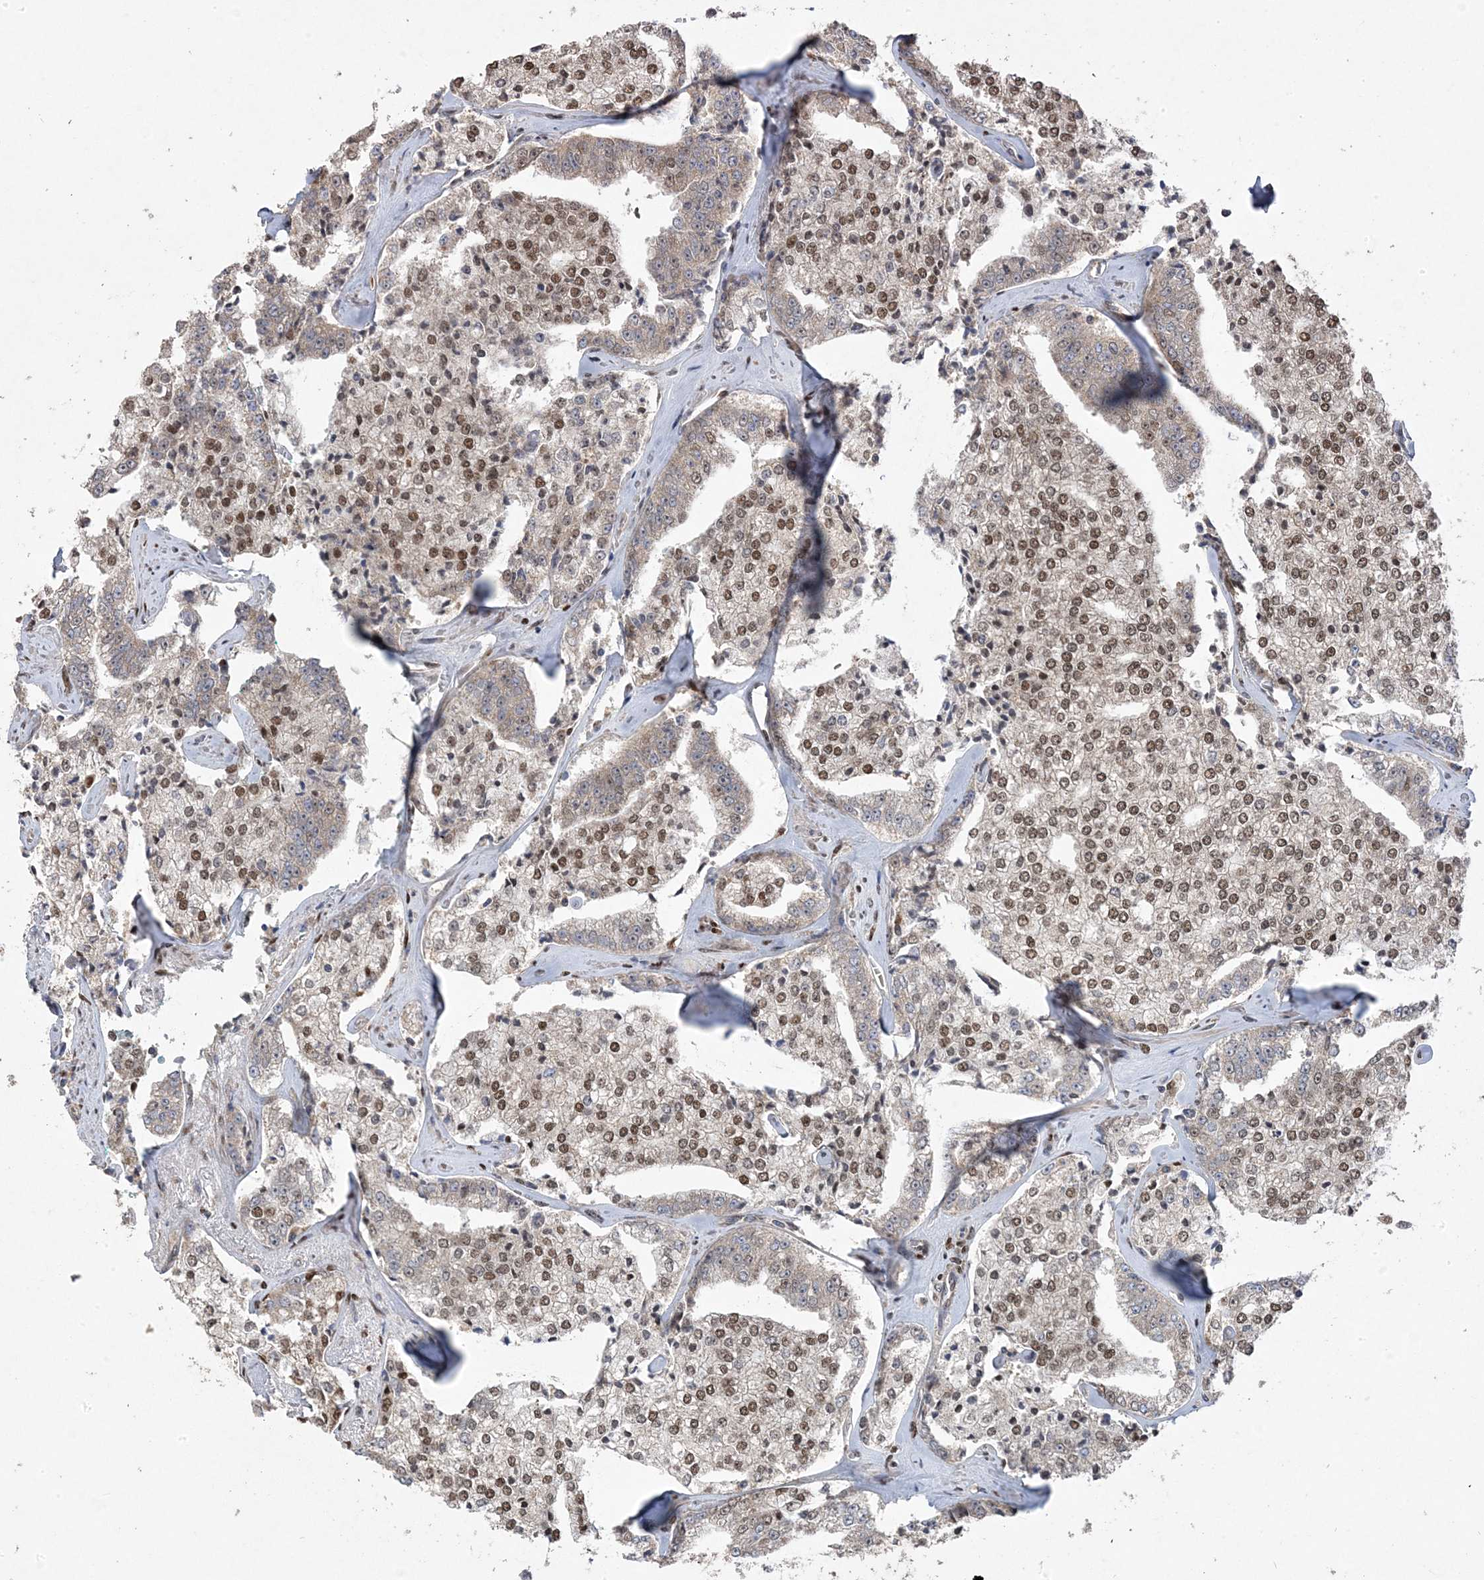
{"staining": {"intensity": "moderate", "quantity": ">75%", "location": "cytoplasmic/membranous,nuclear"}, "tissue": "prostate cancer", "cell_type": "Tumor cells", "image_type": "cancer", "snomed": [{"axis": "morphology", "description": "Adenocarcinoma, High grade"}, {"axis": "topography", "description": "Prostate"}], "caption": "Prostate high-grade adenocarcinoma tissue exhibits moderate cytoplasmic/membranous and nuclear positivity in about >75% of tumor cells, visualized by immunohistochemistry. Immunohistochemistry (ihc) stains the protein of interest in brown and the nuclei are stained blue.", "gene": "PPOX", "patient": {"sex": "male", "age": 71}}